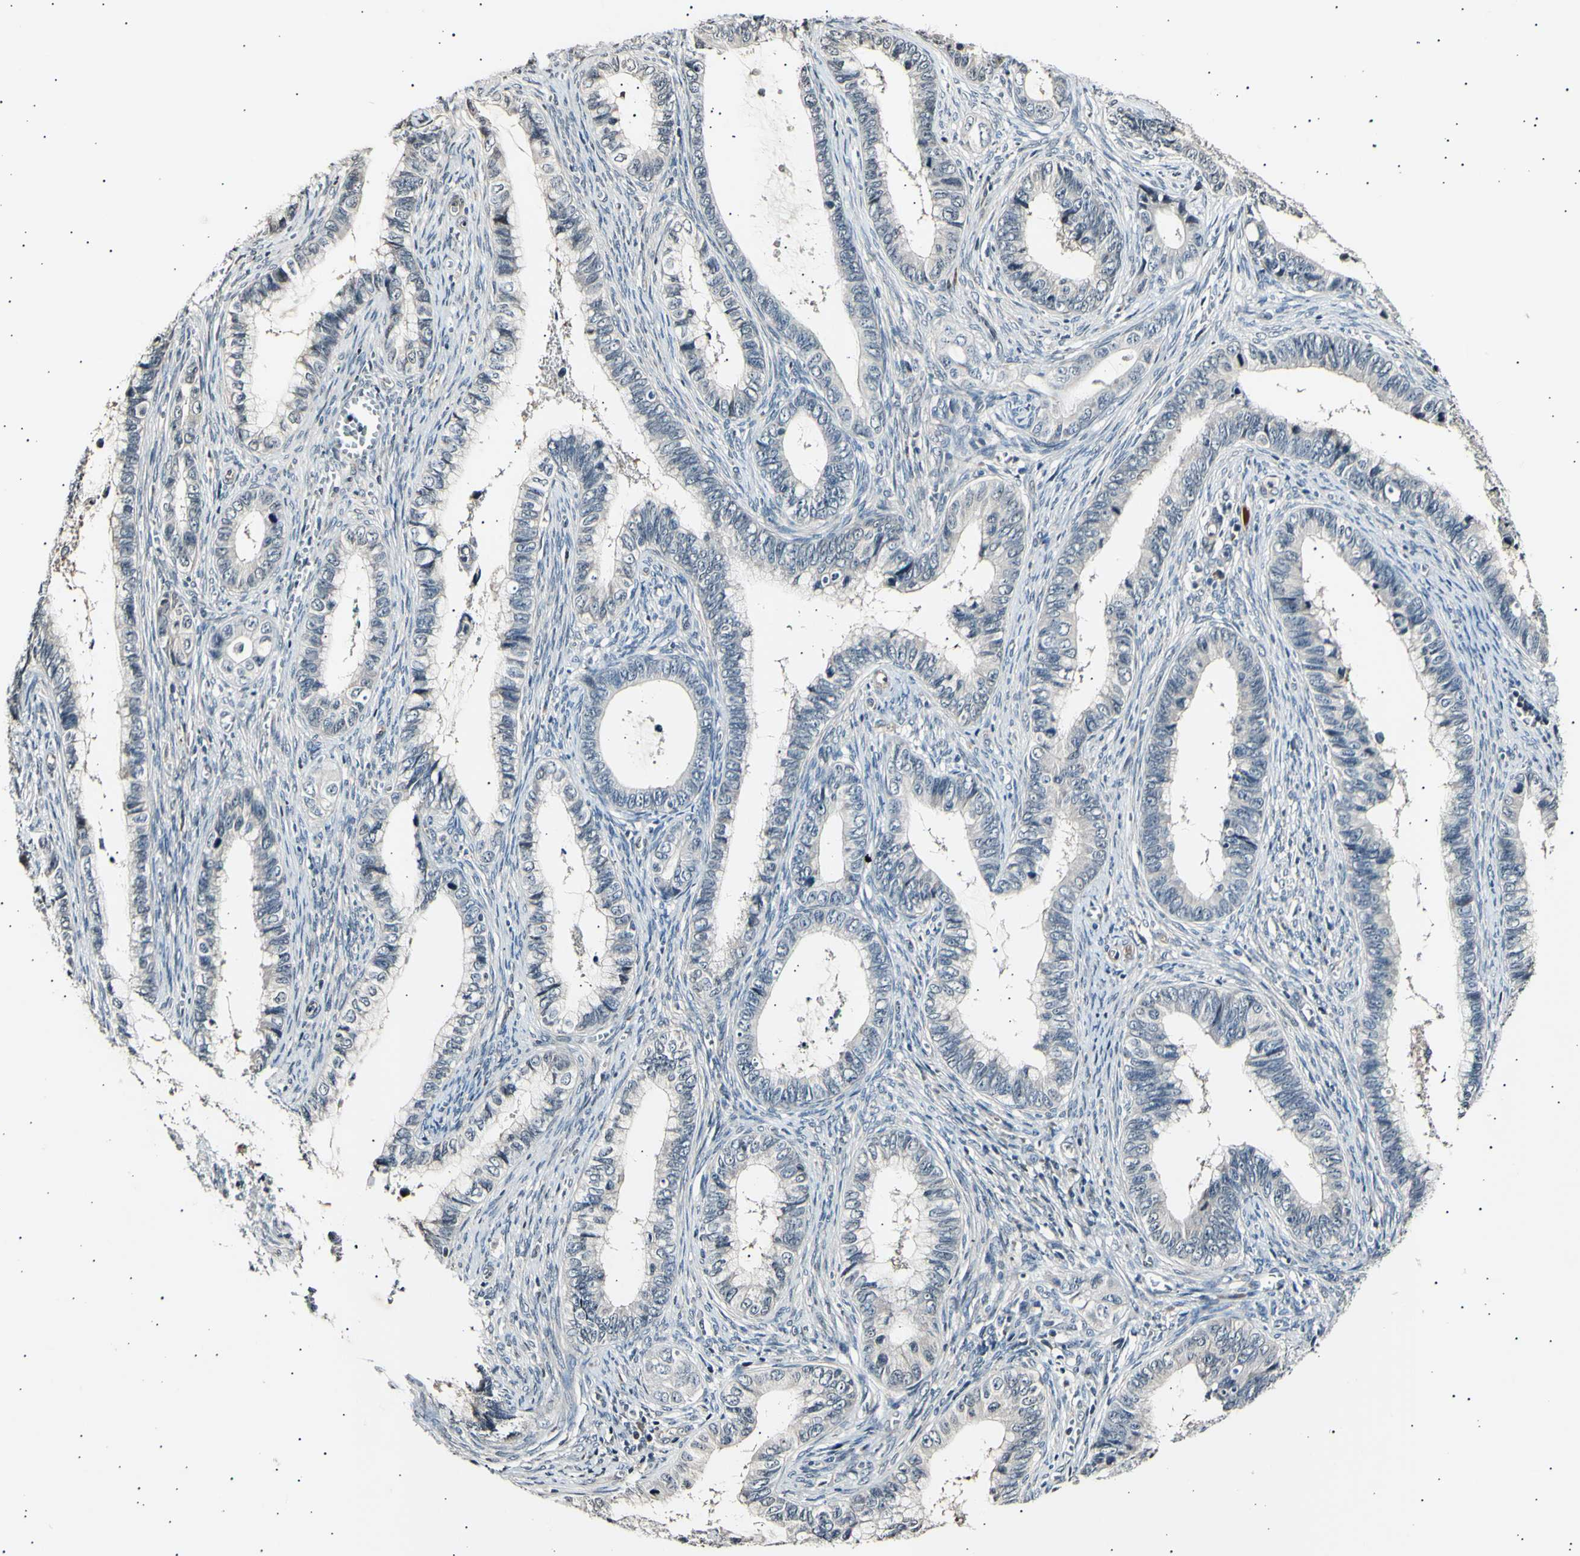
{"staining": {"intensity": "negative", "quantity": "none", "location": "none"}, "tissue": "cervical cancer", "cell_type": "Tumor cells", "image_type": "cancer", "snomed": [{"axis": "morphology", "description": "Adenocarcinoma, NOS"}, {"axis": "topography", "description": "Cervix"}], "caption": "Cervical cancer stained for a protein using immunohistochemistry (IHC) shows no staining tumor cells.", "gene": "AK1", "patient": {"sex": "female", "age": 44}}